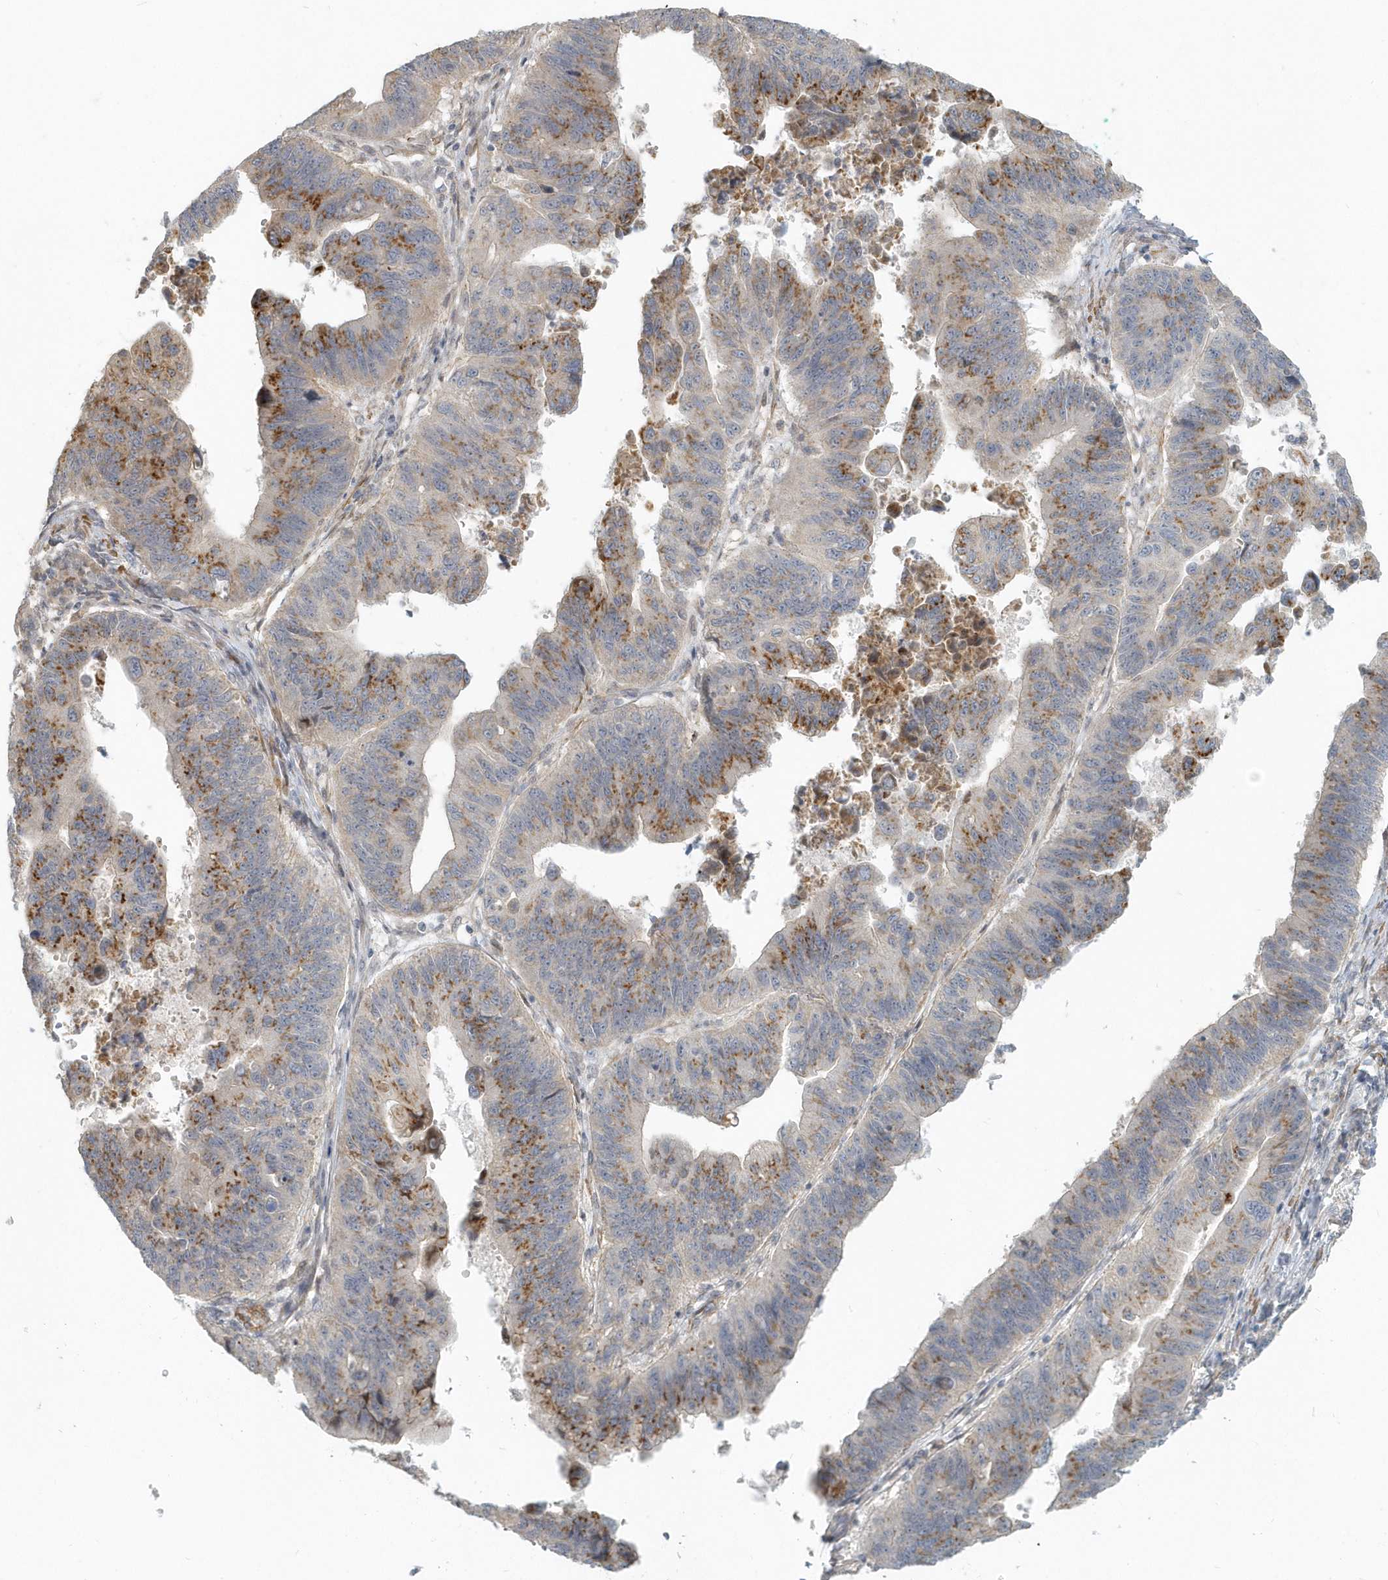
{"staining": {"intensity": "moderate", "quantity": "25%-75%", "location": "cytoplasmic/membranous"}, "tissue": "stomach cancer", "cell_type": "Tumor cells", "image_type": "cancer", "snomed": [{"axis": "morphology", "description": "Adenocarcinoma, NOS"}, {"axis": "topography", "description": "Stomach"}], "caption": "Immunohistochemistry photomicrograph of human adenocarcinoma (stomach) stained for a protein (brown), which reveals medium levels of moderate cytoplasmic/membranous positivity in about 25%-75% of tumor cells.", "gene": "NAPB", "patient": {"sex": "male", "age": 59}}